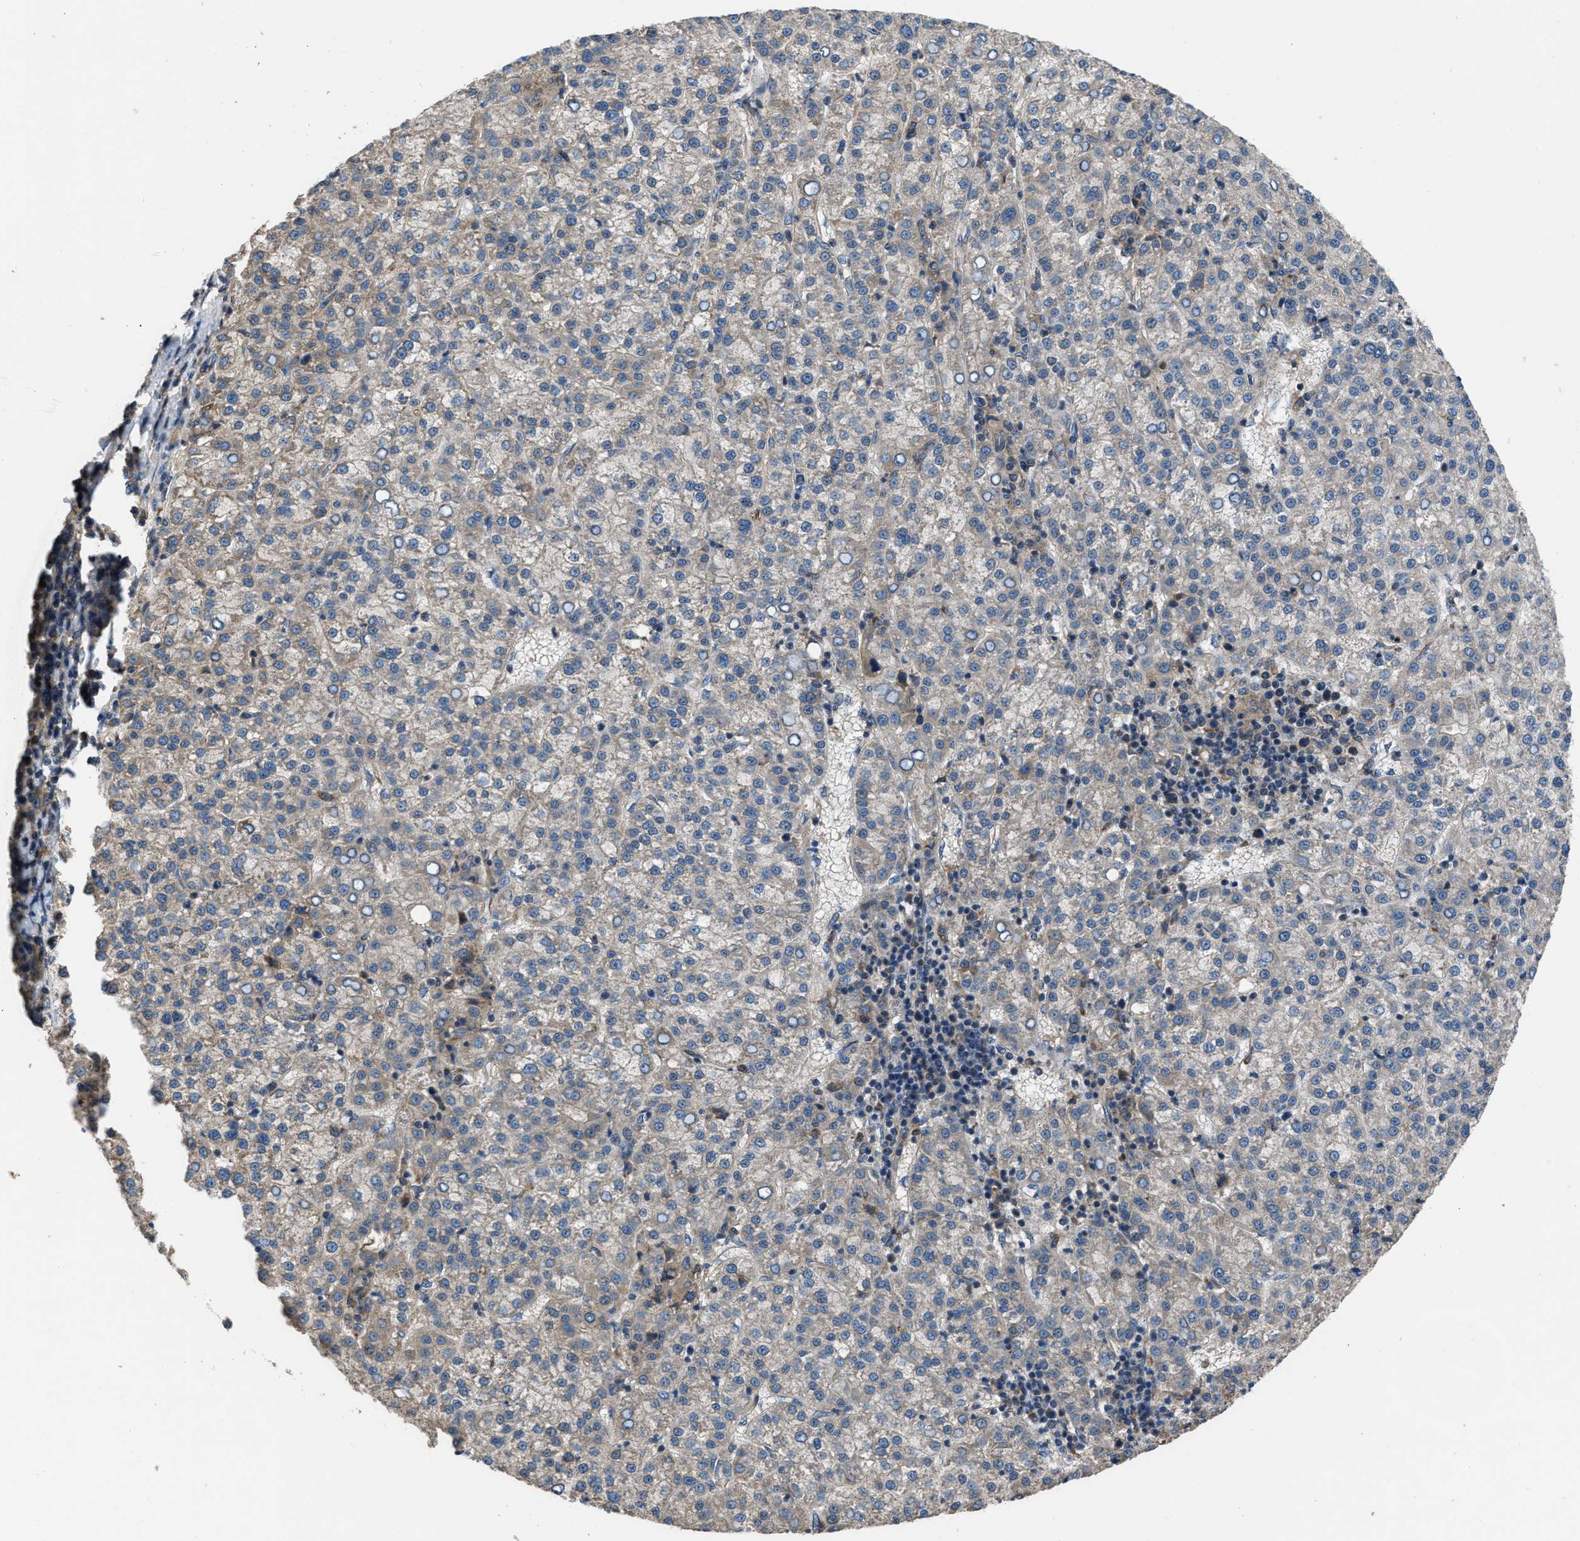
{"staining": {"intensity": "weak", "quantity": "<25%", "location": "cytoplasmic/membranous"}, "tissue": "liver cancer", "cell_type": "Tumor cells", "image_type": "cancer", "snomed": [{"axis": "morphology", "description": "Carcinoma, Hepatocellular, NOS"}, {"axis": "topography", "description": "Liver"}], "caption": "Histopathology image shows no protein expression in tumor cells of liver cancer (hepatocellular carcinoma) tissue.", "gene": "USP25", "patient": {"sex": "female", "age": 58}}